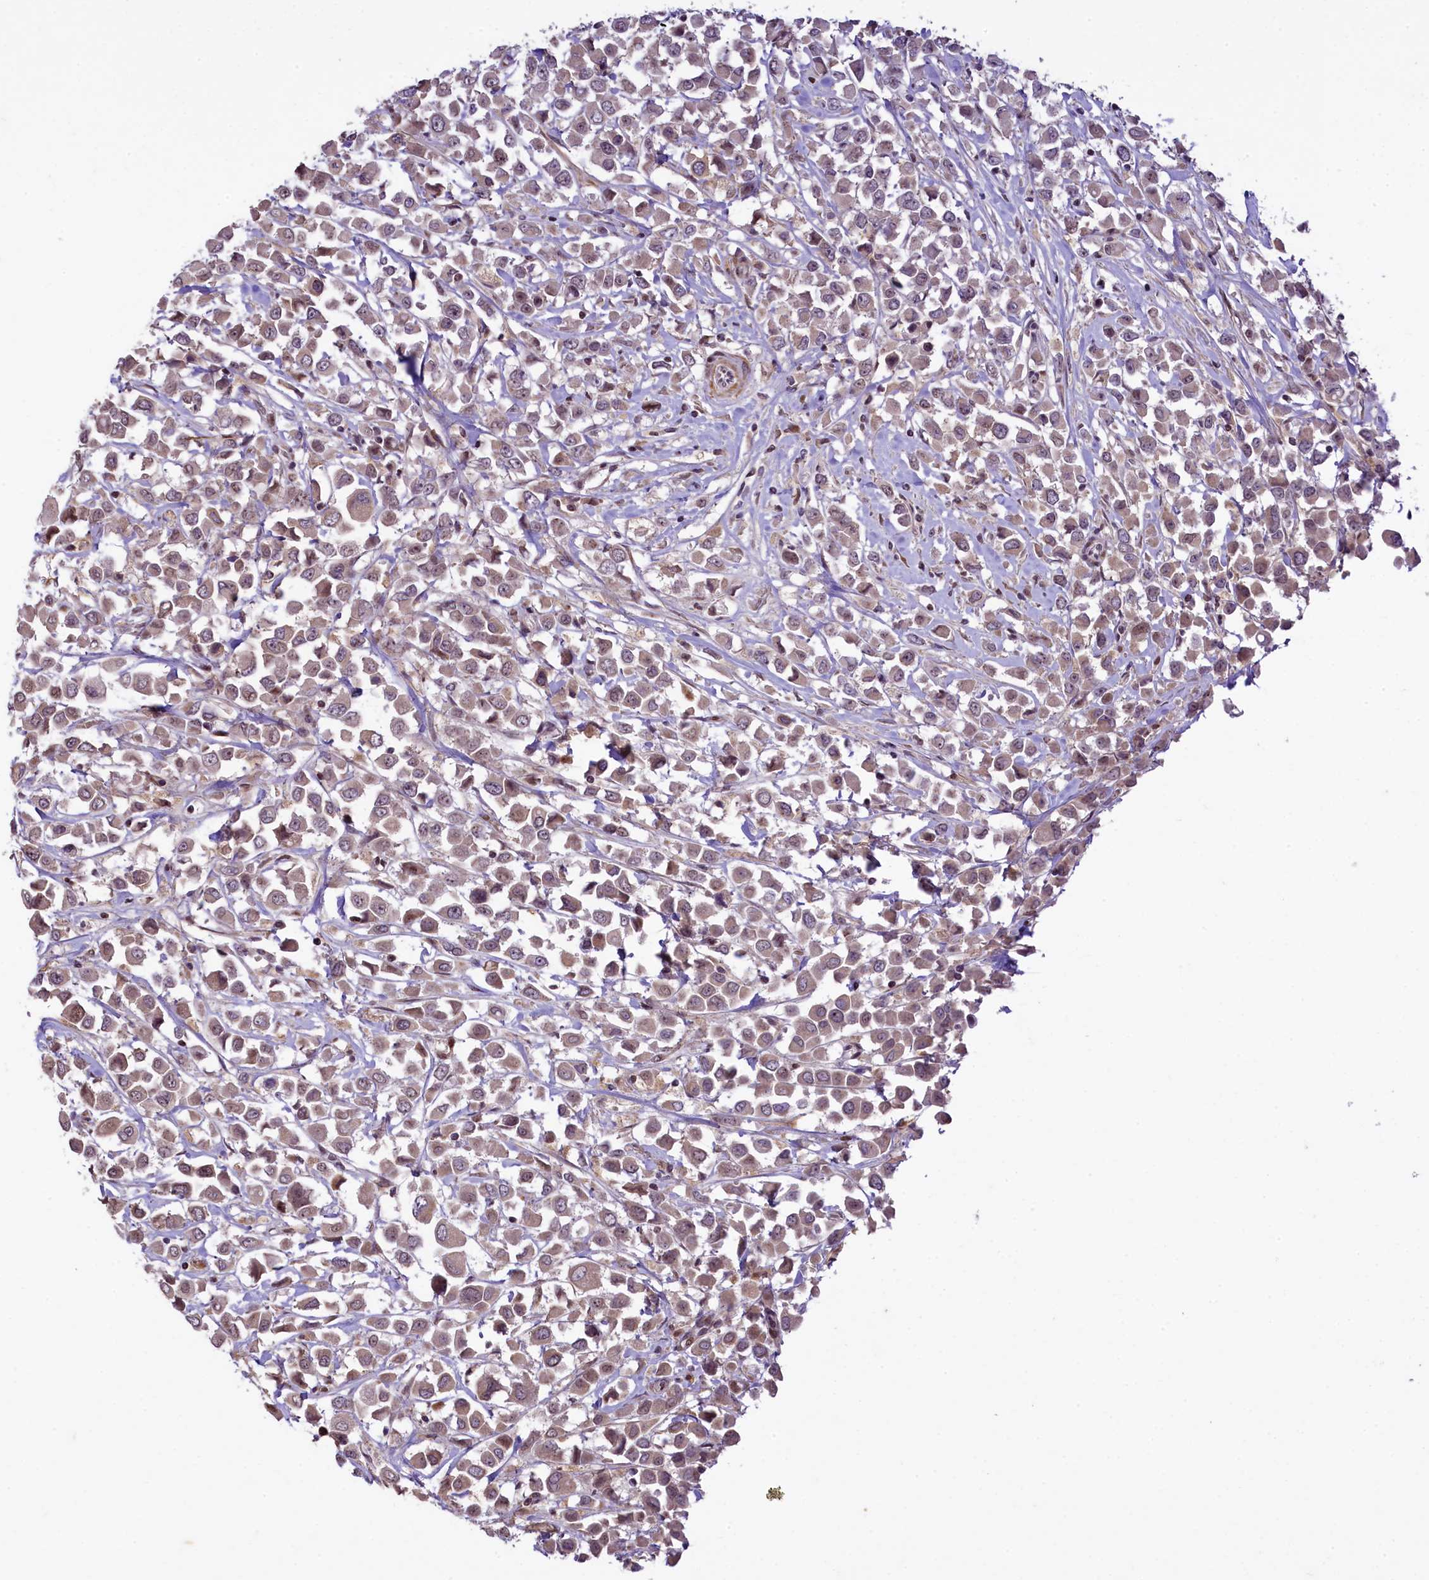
{"staining": {"intensity": "weak", "quantity": ">75%", "location": "cytoplasmic/membranous"}, "tissue": "breast cancer", "cell_type": "Tumor cells", "image_type": "cancer", "snomed": [{"axis": "morphology", "description": "Duct carcinoma"}, {"axis": "topography", "description": "Breast"}], "caption": "A brown stain shows weak cytoplasmic/membranous staining of a protein in breast invasive ductal carcinoma tumor cells. (DAB IHC with brightfield microscopy, high magnification).", "gene": "RBBP8", "patient": {"sex": "female", "age": 61}}